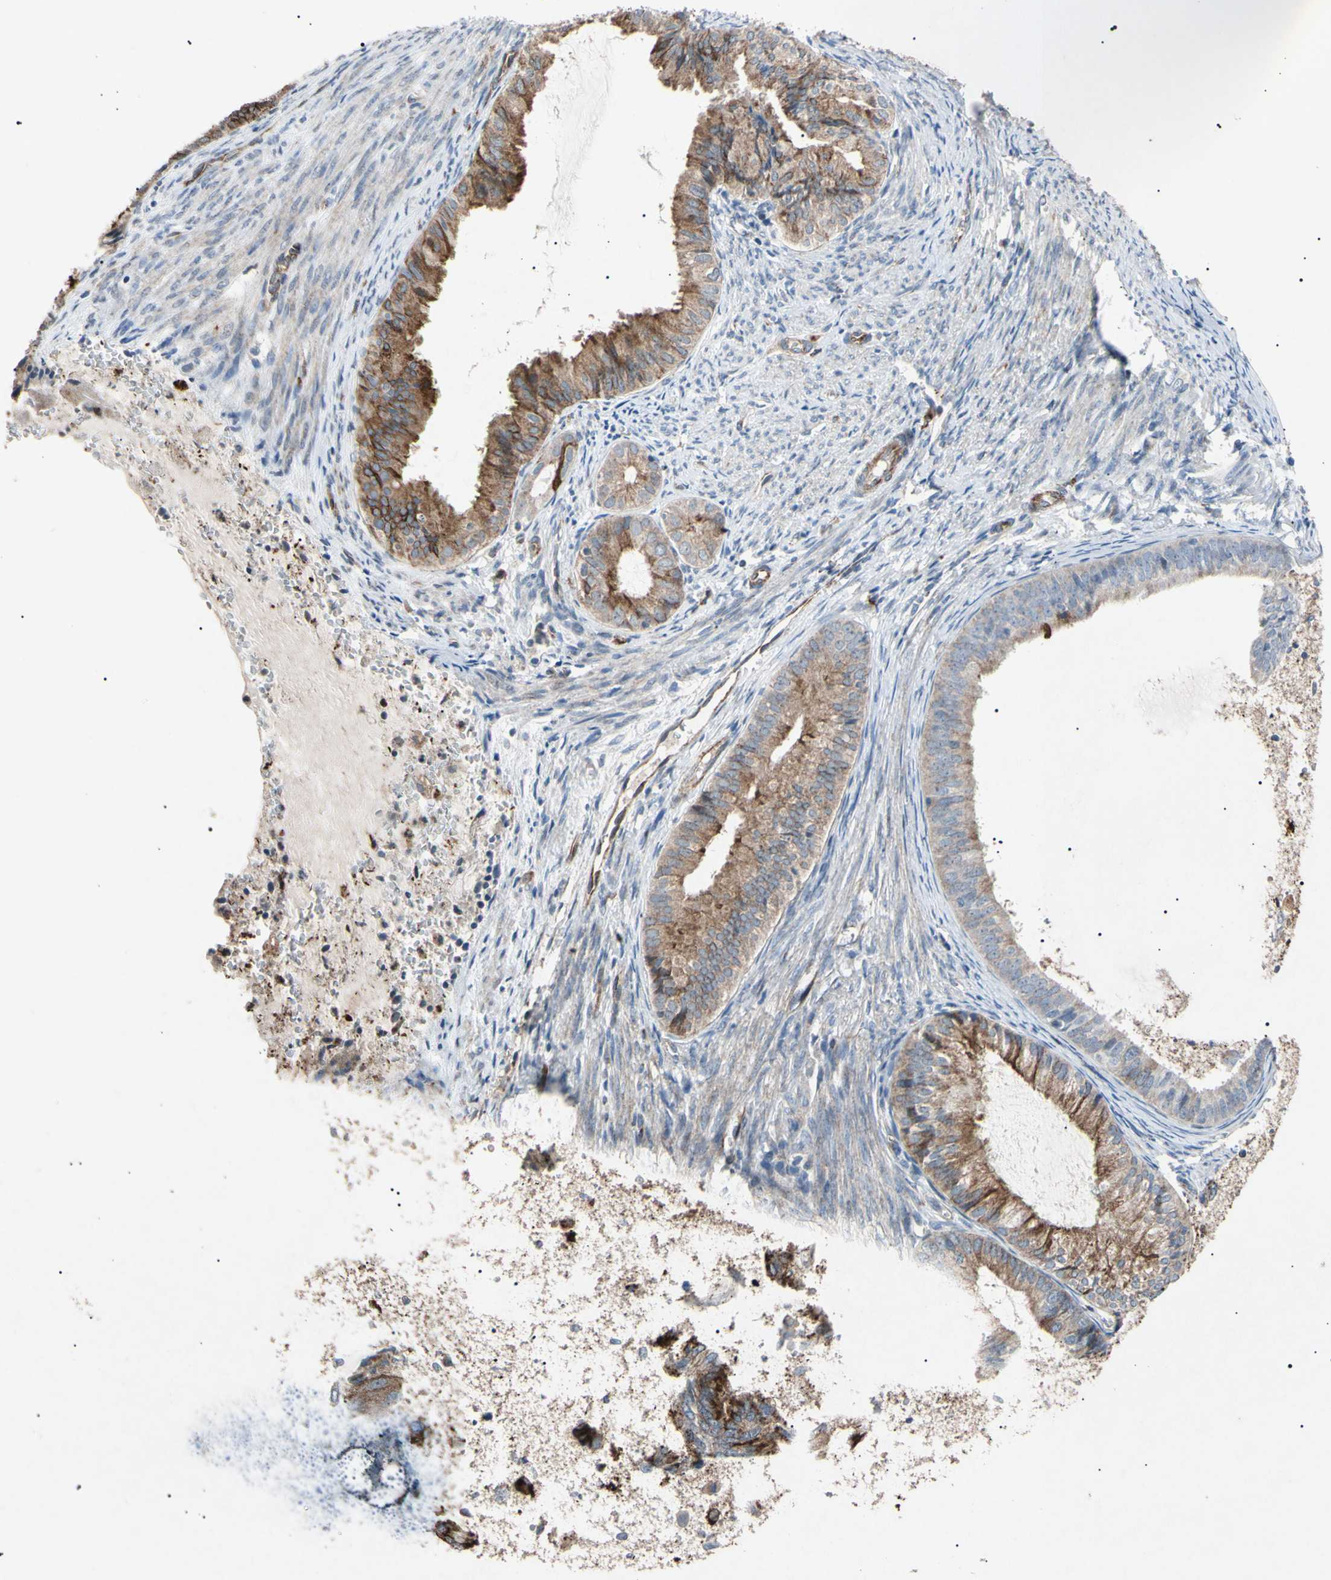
{"staining": {"intensity": "moderate", "quantity": "25%-75%", "location": "cytoplasmic/membranous"}, "tissue": "endometrial cancer", "cell_type": "Tumor cells", "image_type": "cancer", "snomed": [{"axis": "morphology", "description": "Adenocarcinoma, NOS"}, {"axis": "topography", "description": "Endometrium"}], "caption": "An IHC histopathology image of neoplastic tissue is shown. Protein staining in brown shows moderate cytoplasmic/membranous positivity in endometrial cancer (adenocarcinoma) within tumor cells.", "gene": "TUBB4A", "patient": {"sex": "female", "age": 86}}